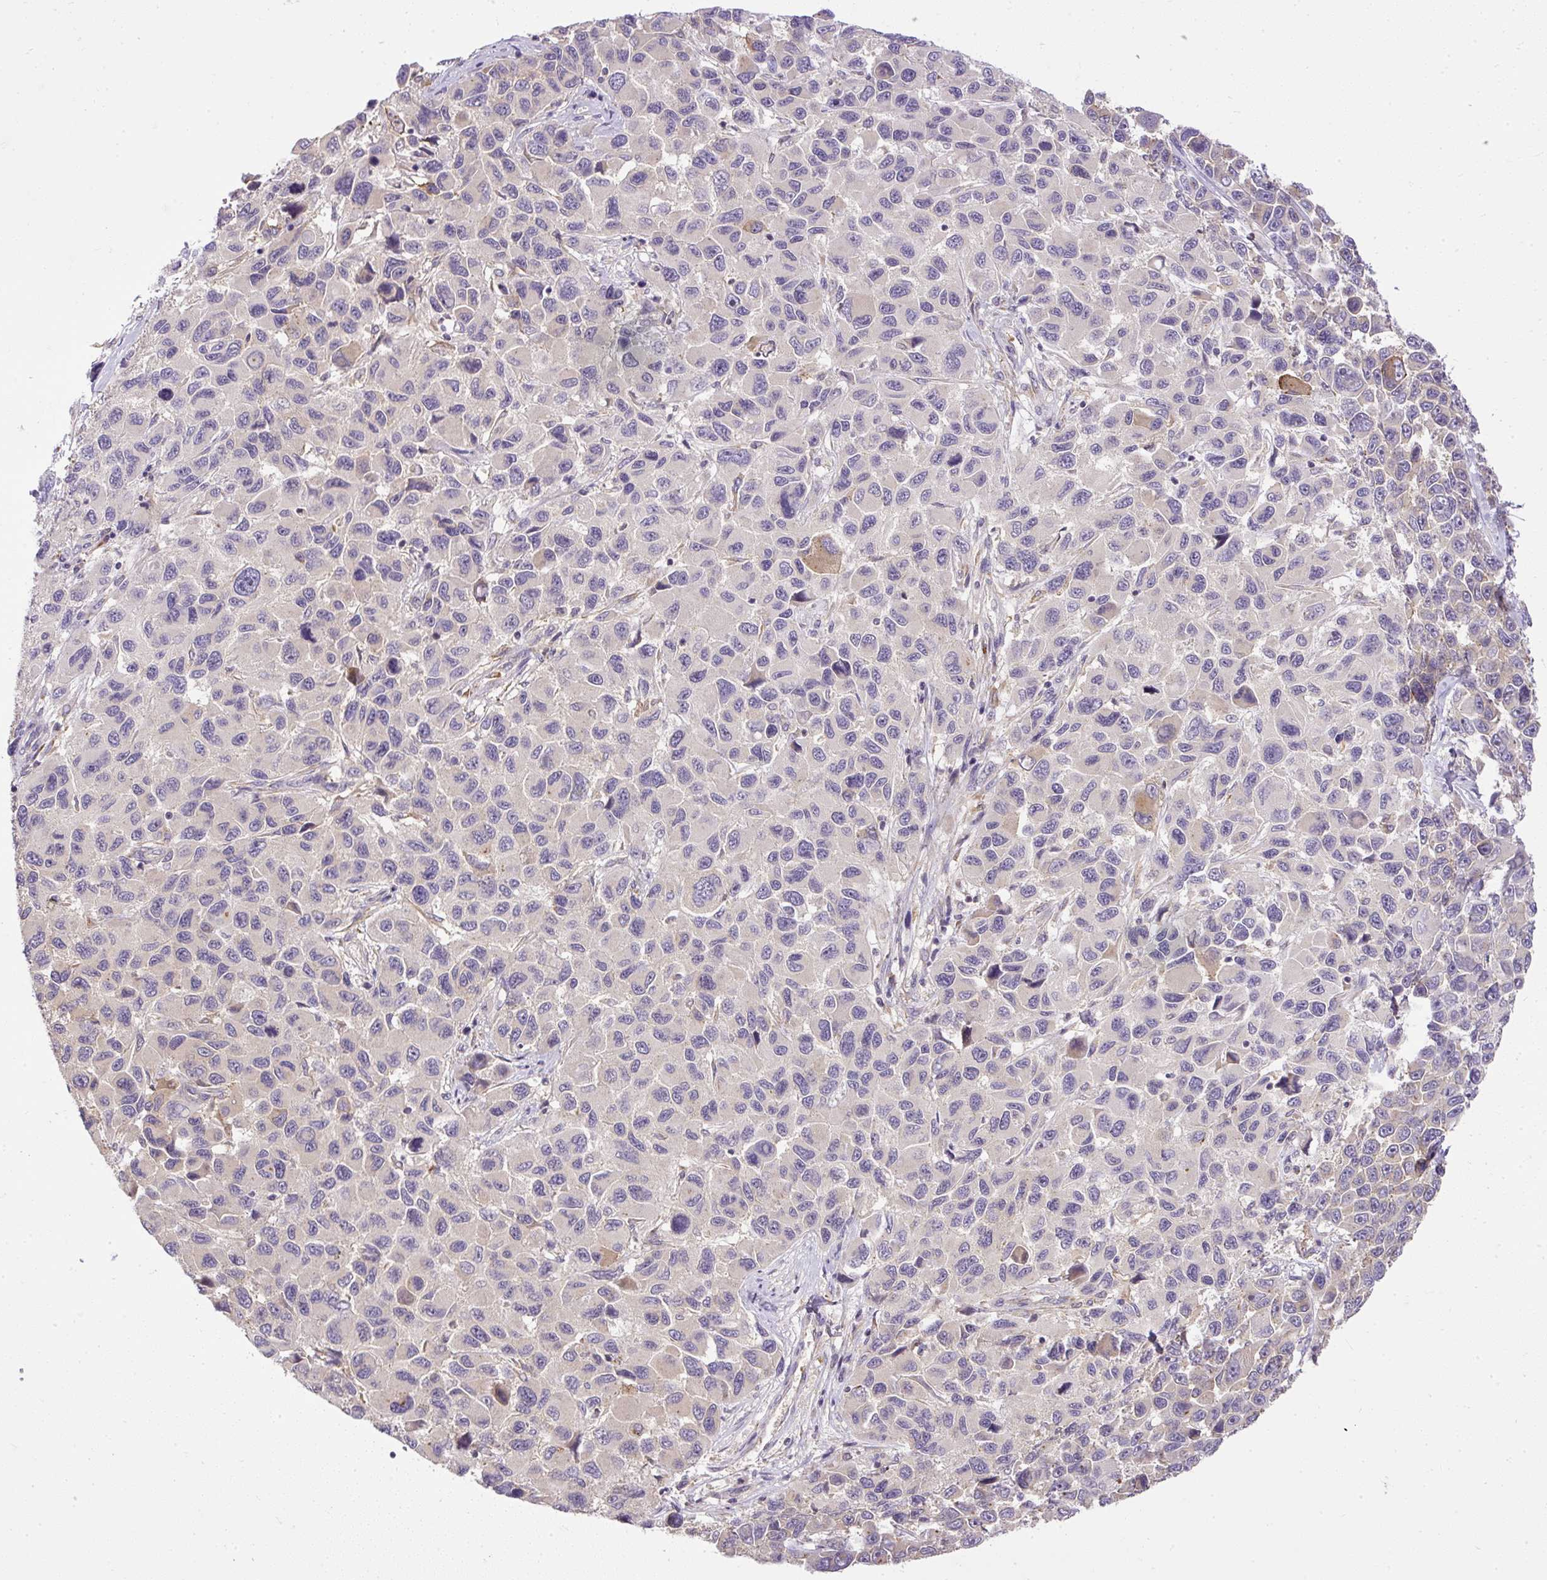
{"staining": {"intensity": "negative", "quantity": "none", "location": "none"}, "tissue": "melanoma", "cell_type": "Tumor cells", "image_type": "cancer", "snomed": [{"axis": "morphology", "description": "Malignant melanoma, NOS"}, {"axis": "topography", "description": "Skin"}], "caption": "An image of melanoma stained for a protein displays no brown staining in tumor cells.", "gene": "SMC4", "patient": {"sex": "male", "age": 53}}